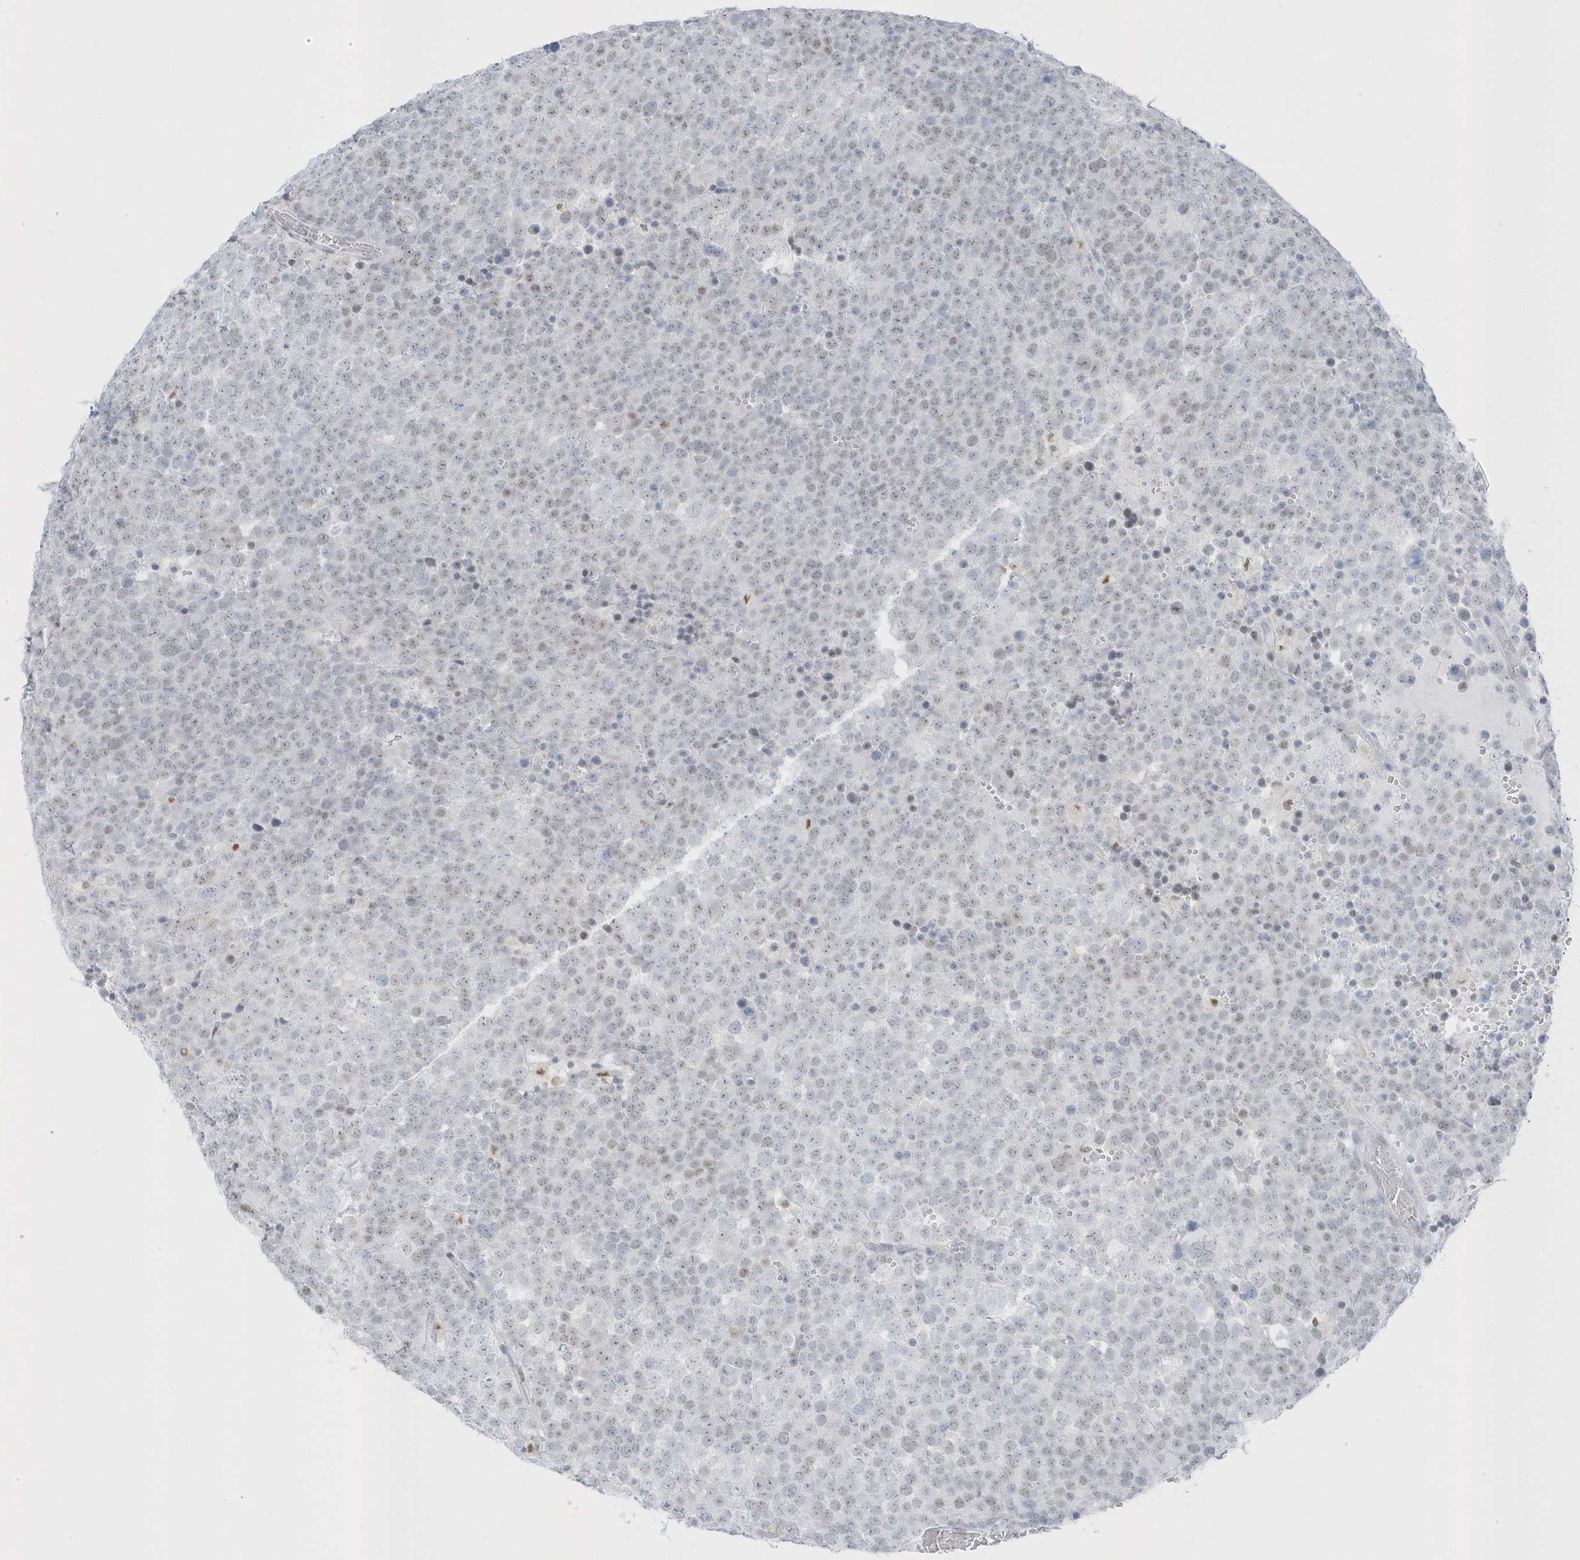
{"staining": {"intensity": "weak", "quantity": "<25%", "location": "nuclear"}, "tissue": "testis cancer", "cell_type": "Tumor cells", "image_type": "cancer", "snomed": [{"axis": "morphology", "description": "Seminoma, NOS"}, {"axis": "topography", "description": "Testis"}], "caption": "Protein analysis of testis cancer demonstrates no significant expression in tumor cells.", "gene": "SMIM34", "patient": {"sex": "male", "age": 71}}